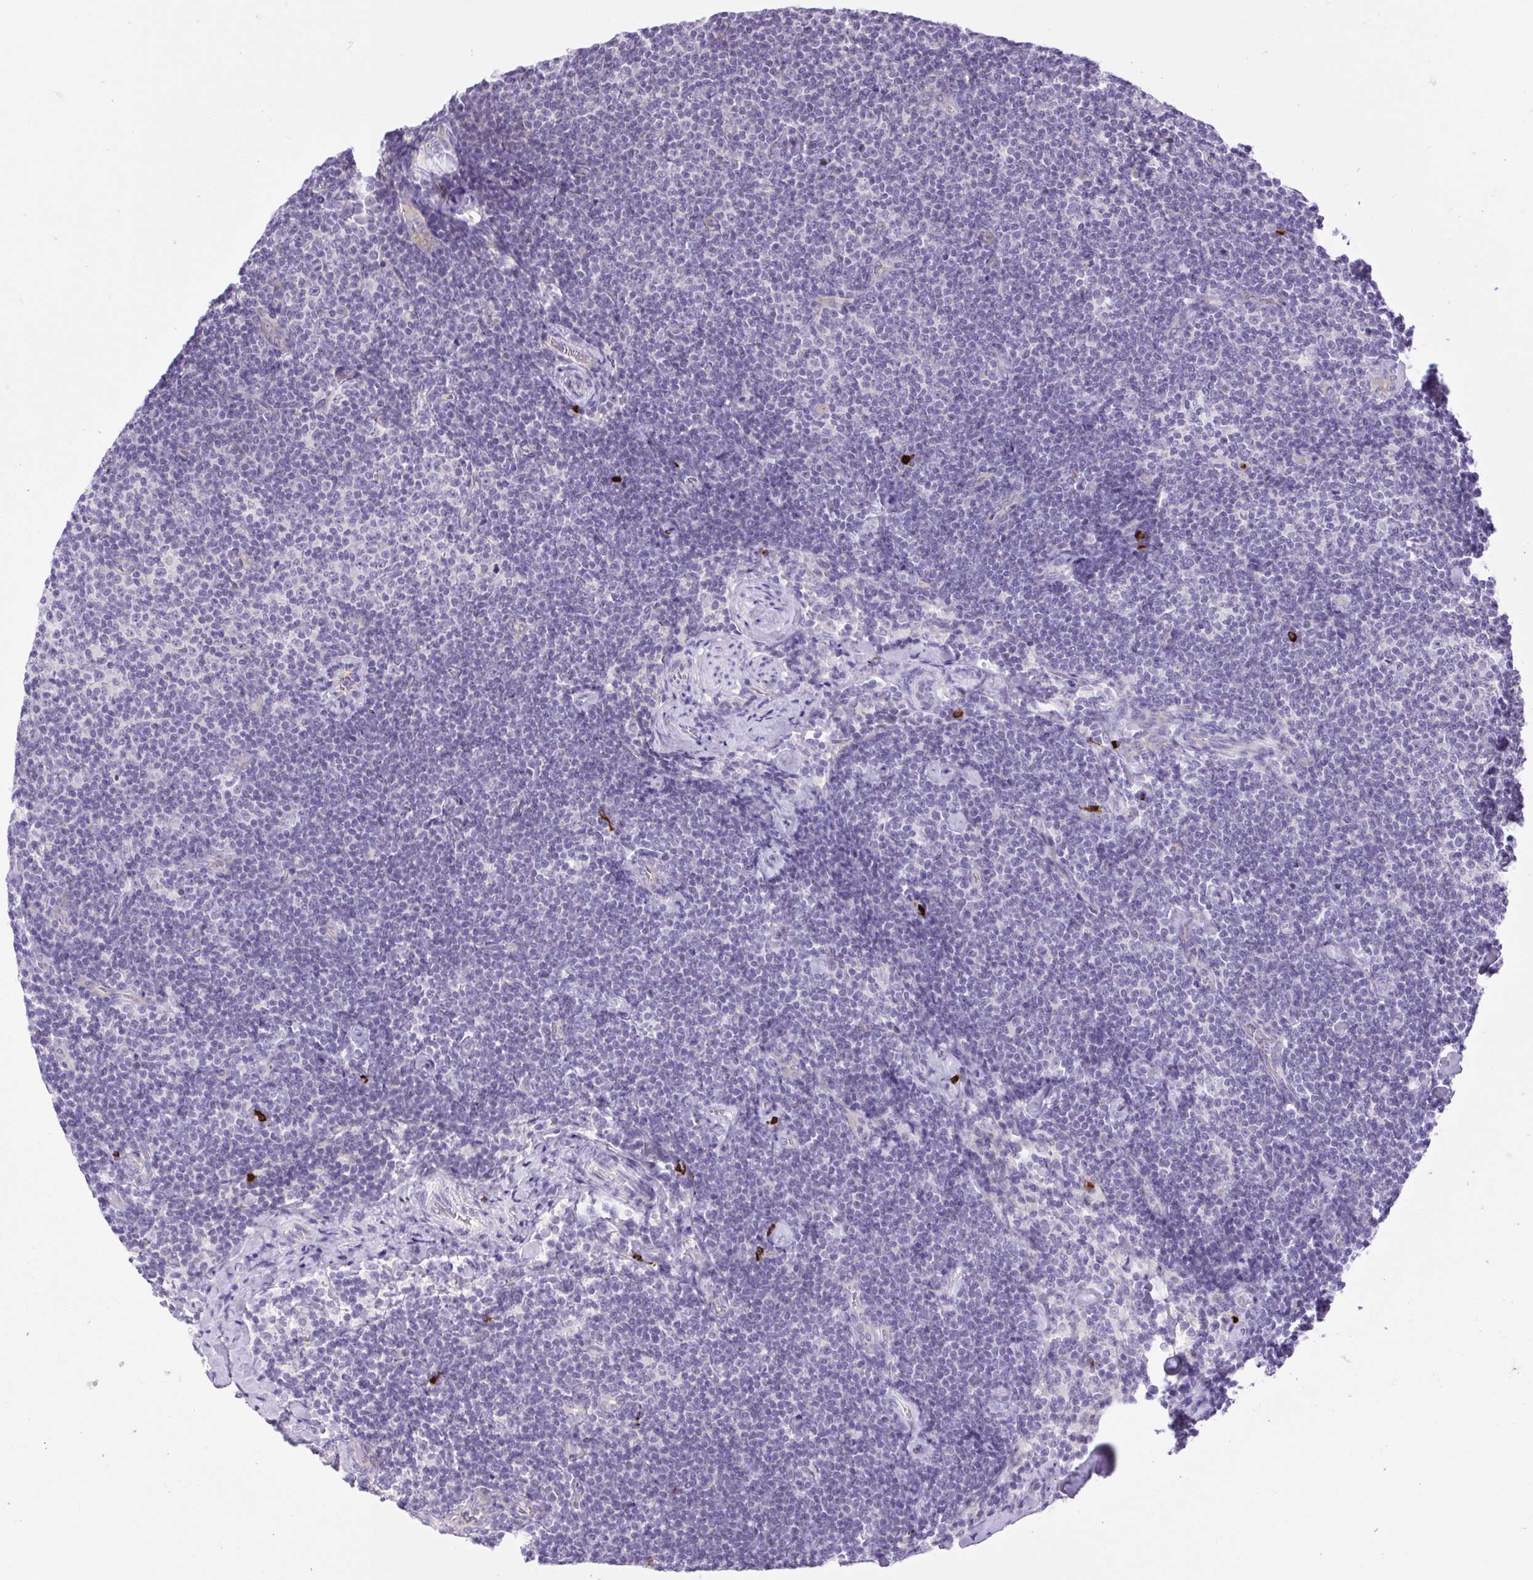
{"staining": {"intensity": "negative", "quantity": "none", "location": "none"}, "tissue": "lymphoma", "cell_type": "Tumor cells", "image_type": "cancer", "snomed": [{"axis": "morphology", "description": "Malignant lymphoma, non-Hodgkin's type, Low grade"}, {"axis": "topography", "description": "Lymph node"}], "caption": "Lymphoma was stained to show a protein in brown. There is no significant positivity in tumor cells.", "gene": "FAM177B", "patient": {"sex": "male", "age": 81}}